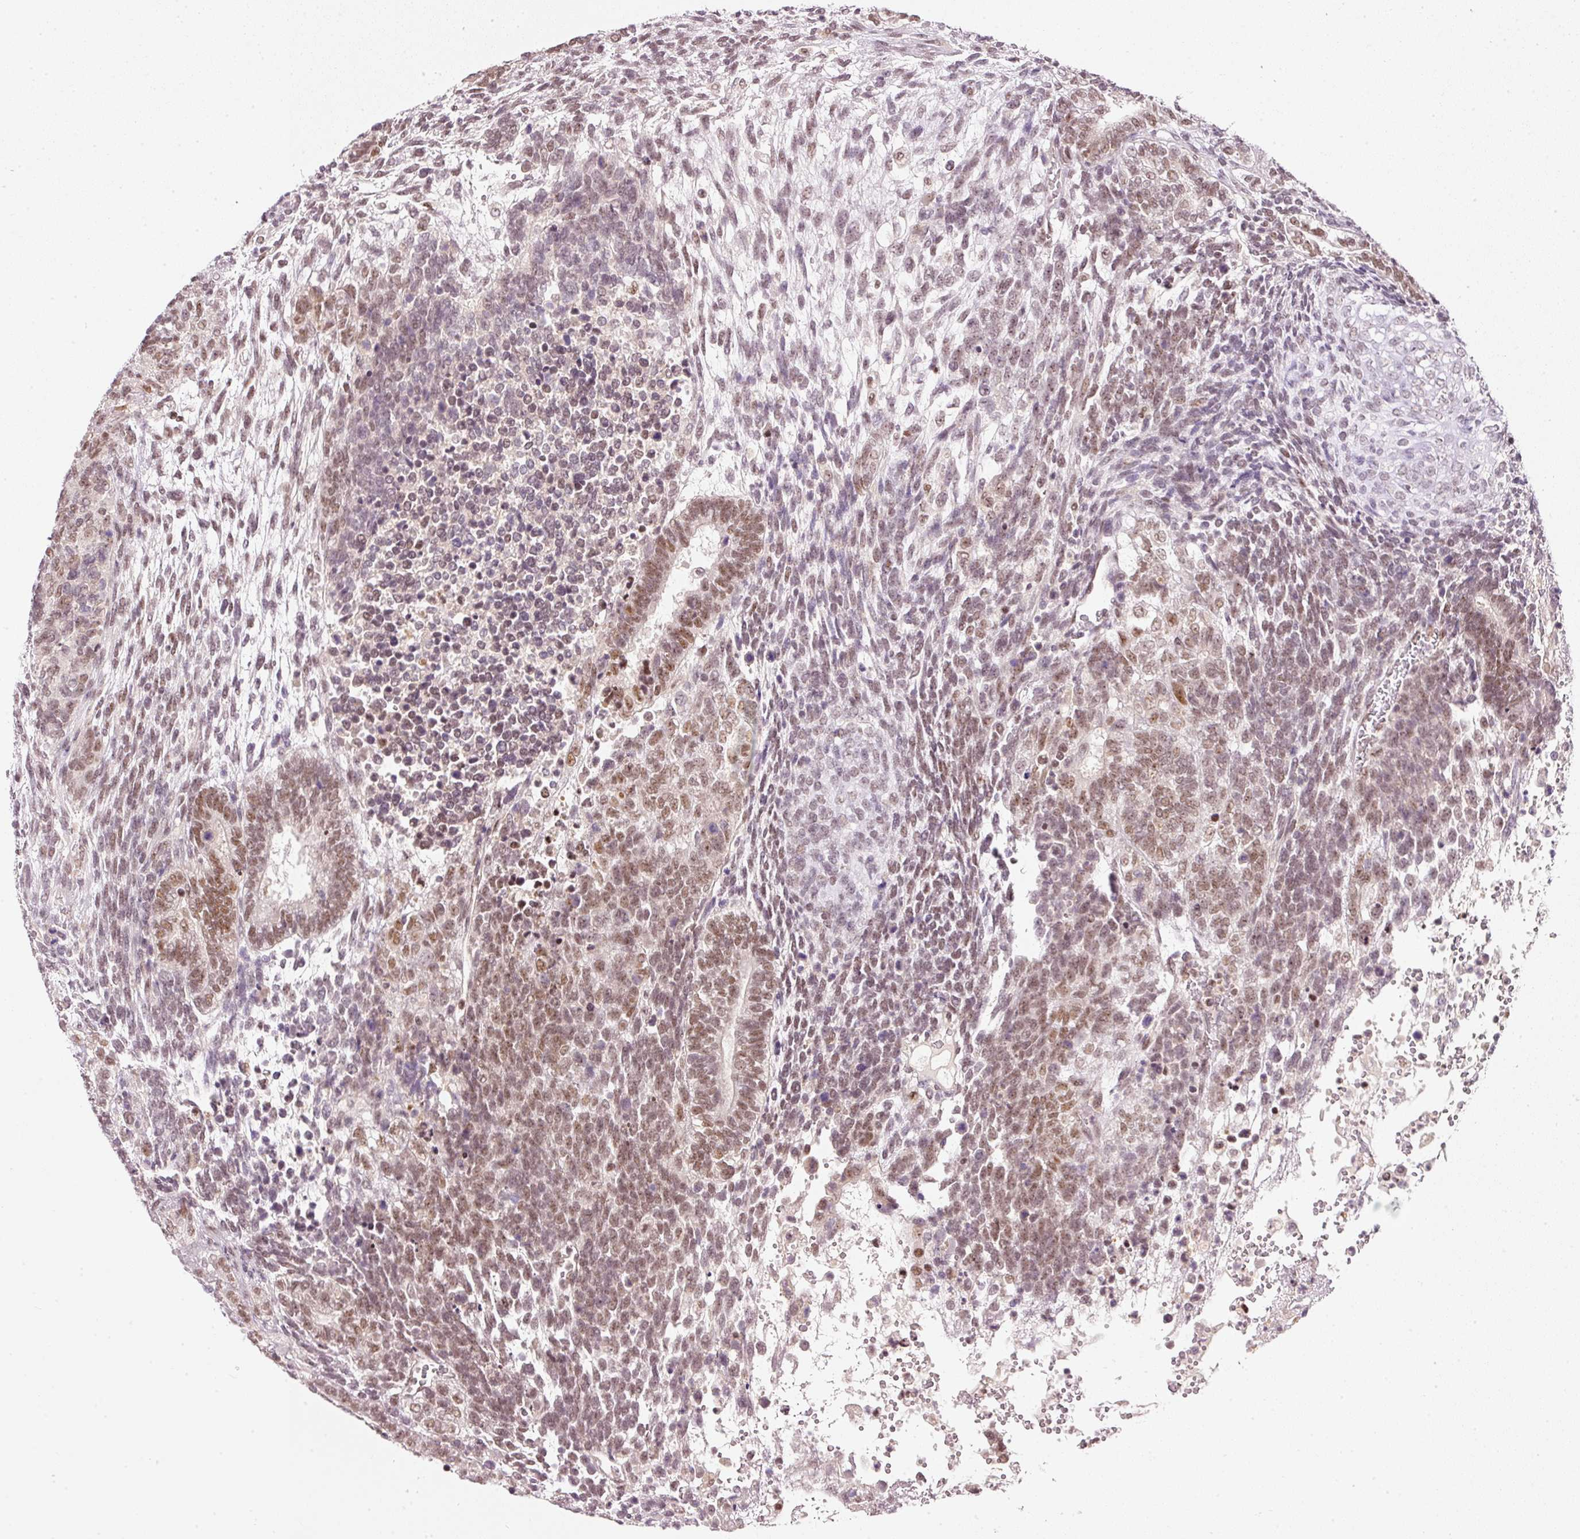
{"staining": {"intensity": "moderate", "quantity": "25%-75%", "location": "nuclear"}, "tissue": "testis cancer", "cell_type": "Tumor cells", "image_type": "cancer", "snomed": [{"axis": "morphology", "description": "Carcinoma, Embryonal, NOS"}, {"axis": "topography", "description": "Testis"}], "caption": "Tumor cells display moderate nuclear expression in approximately 25%-75% of cells in testis cancer (embryonal carcinoma).", "gene": "FSTL3", "patient": {"sex": "male", "age": 23}}